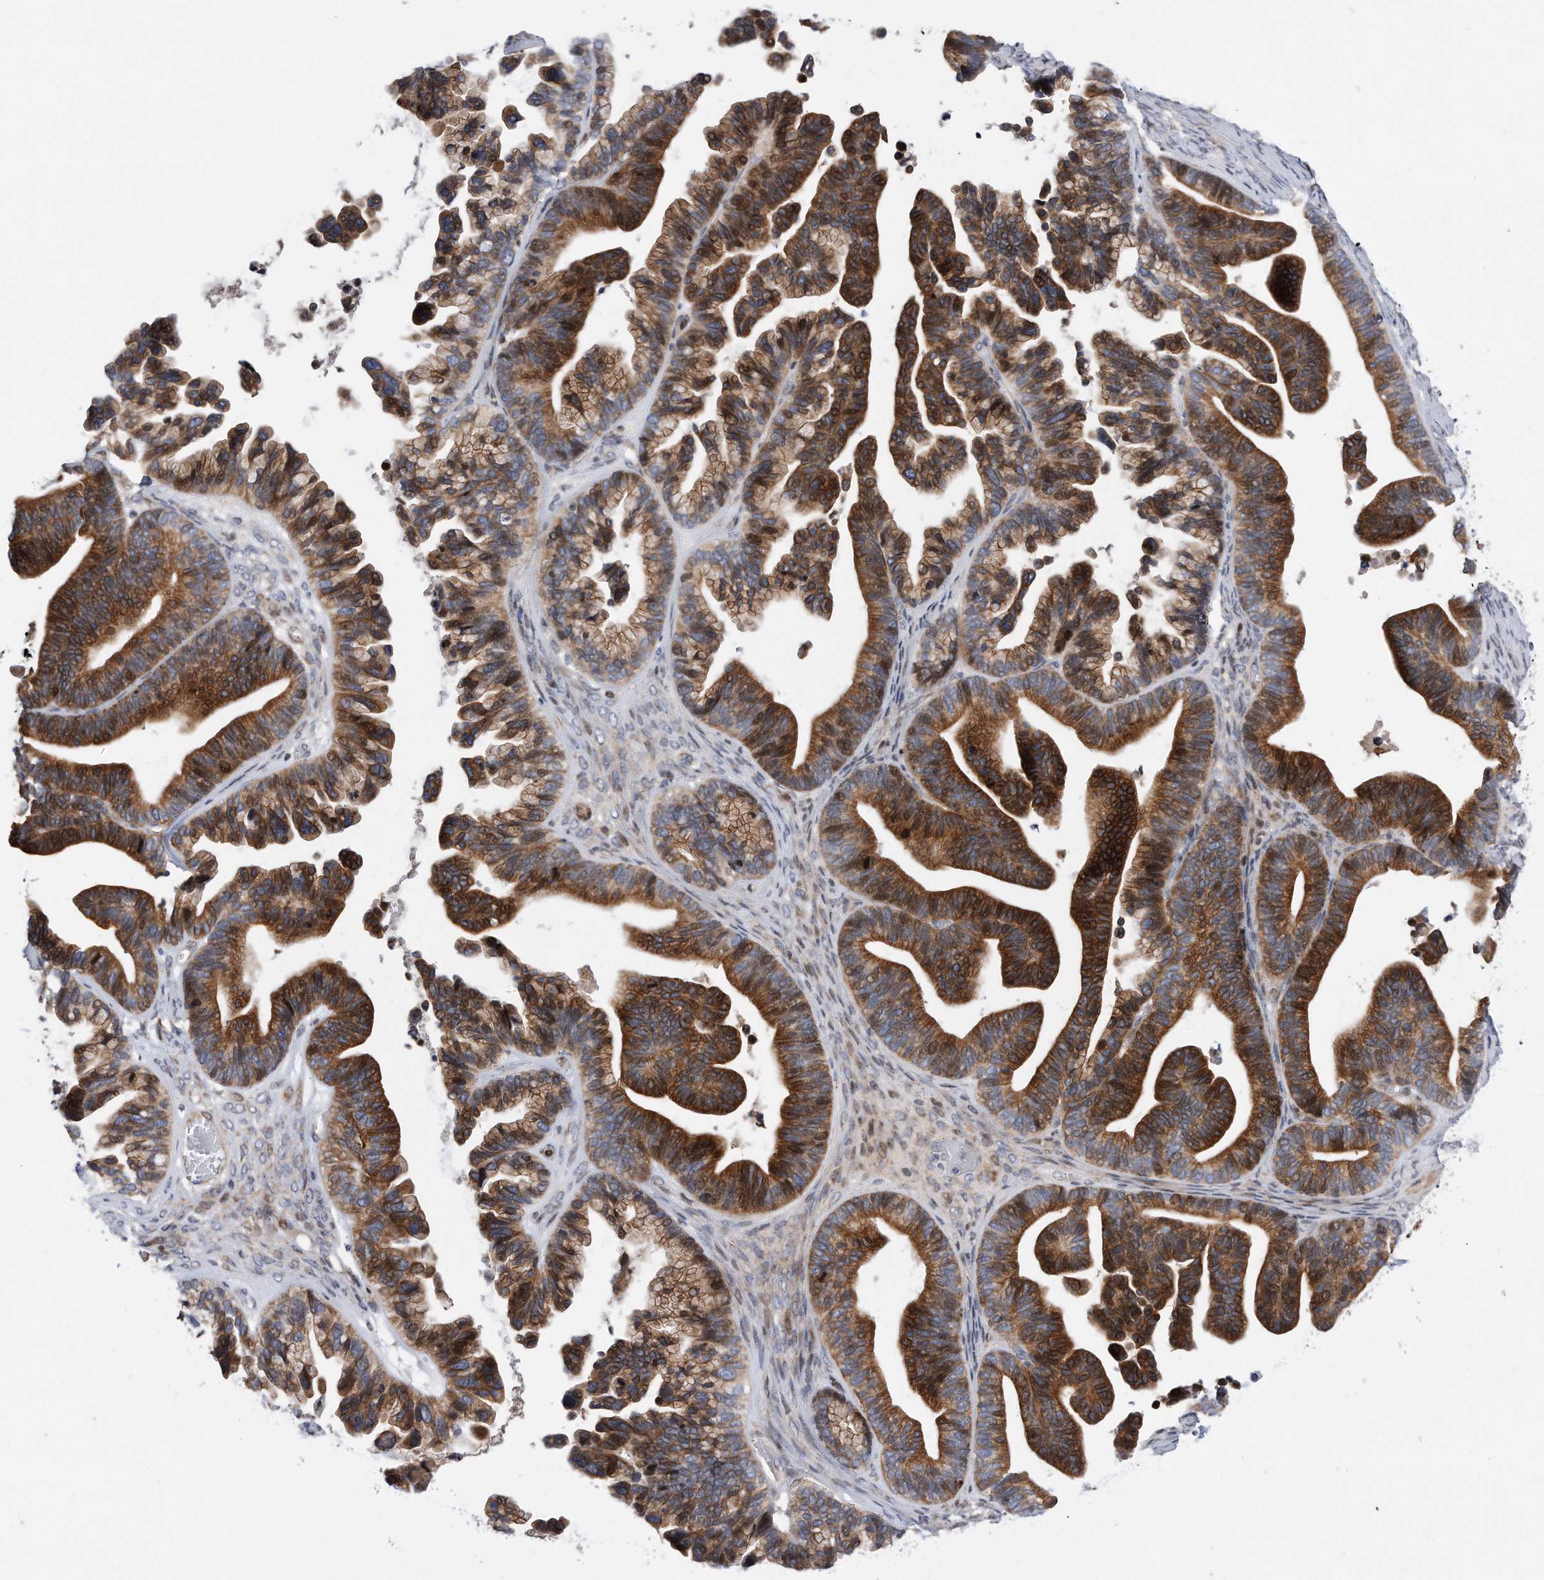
{"staining": {"intensity": "strong", "quantity": ">75%", "location": "cytoplasmic/membranous"}, "tissue": "ovarian cancer", "cell_type": "Tumor cells", "image_type": "cancer", "snomed": [{"axis": "morphology", "description": "Cystadenocarcinoma, serous, NOS"}, {"axis": "topography", "description": "Ovary"}], "caption": "Strong cytoplasmic/membranous protein positivity is seen in approximately >75% of tumor cells in ovarian cancer (serous cystadenocarcinoma). The staining is performed using DAB brown chromogen to label protein expression. The nuclei are counter-stained blue using hematoxylin.", "gene": "CDH12", "patient": {"sex": "female", "age": 56}}